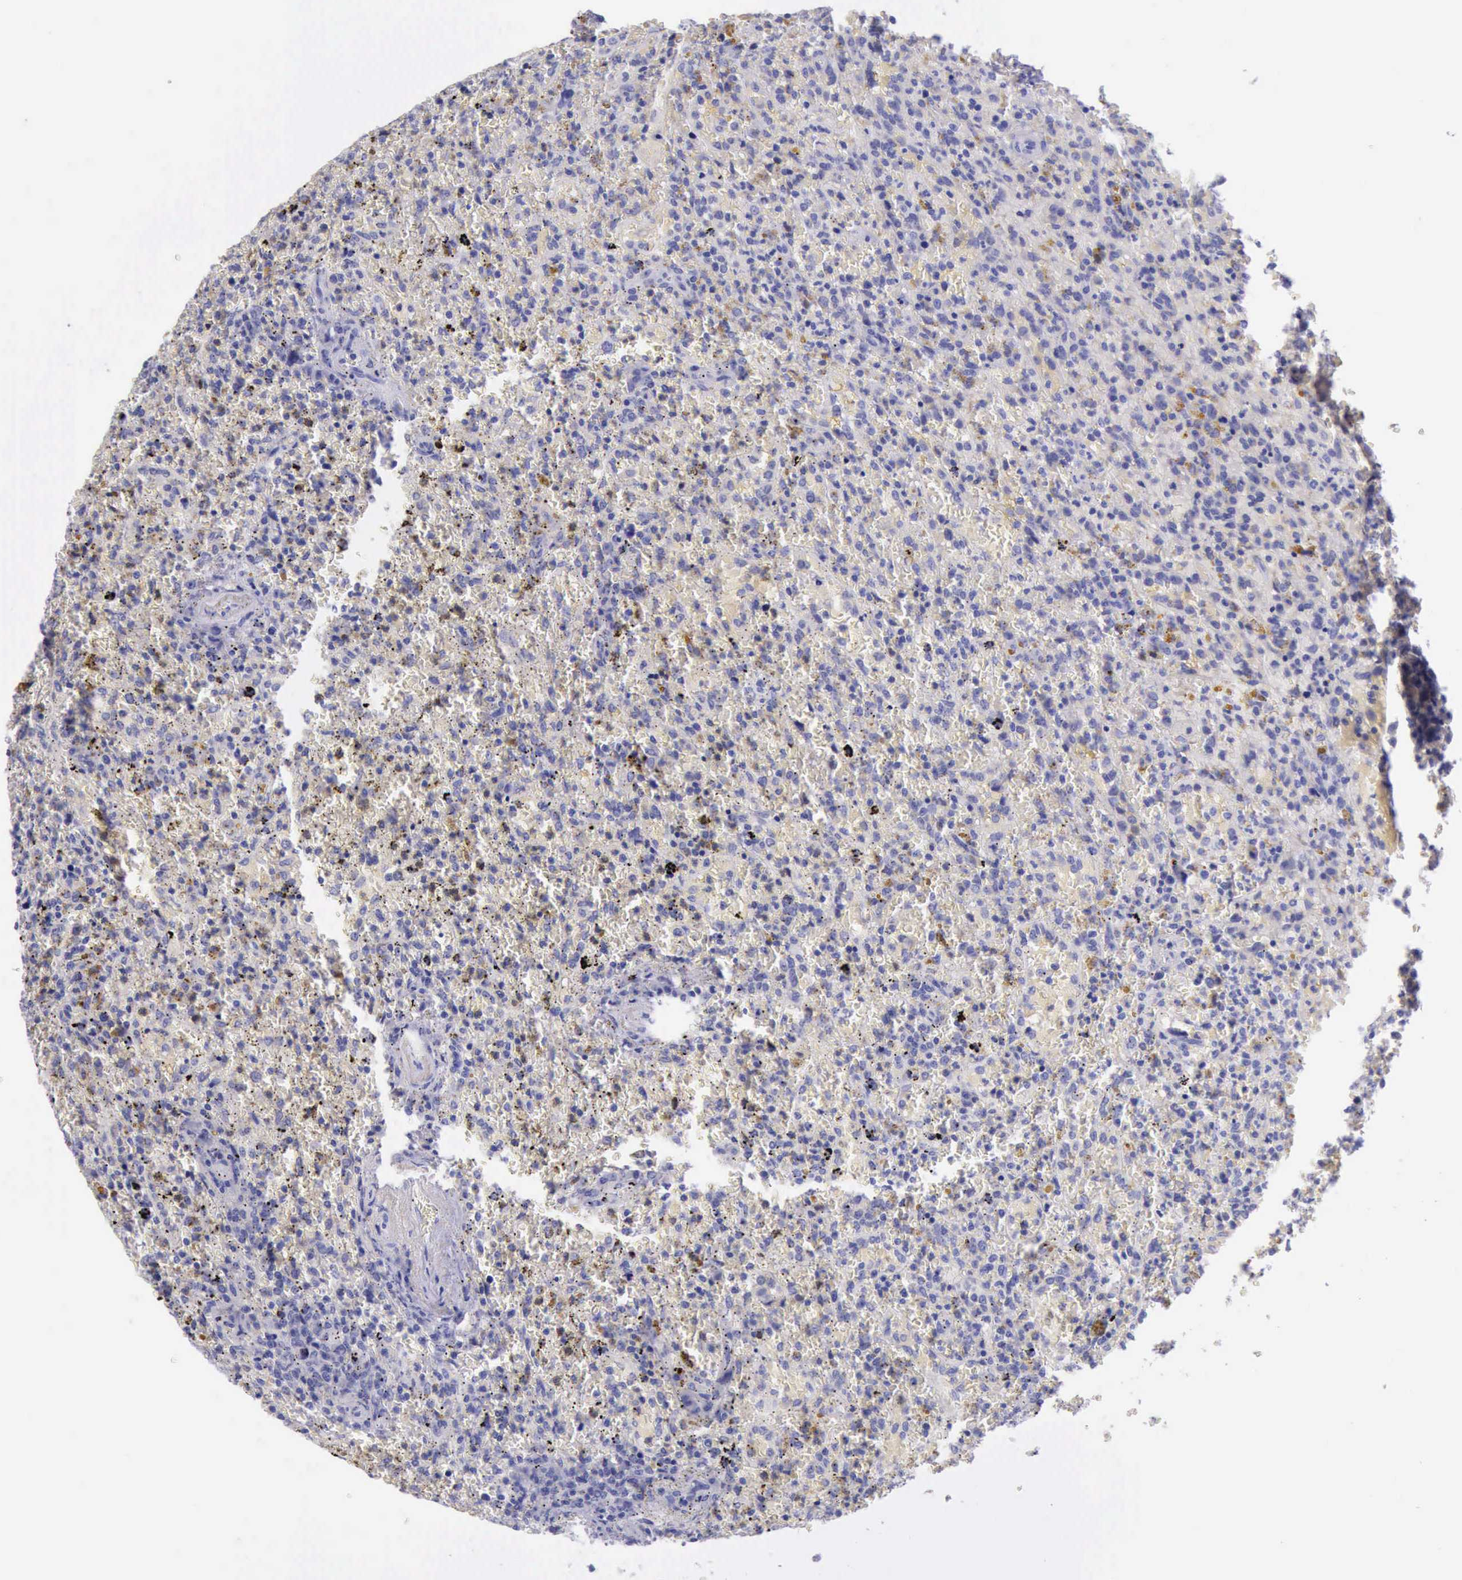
{"staining": {"intensity": "negative", "quantity": "none", "location": "none"}, "tissue": "lymphoma", "cell_type": "Tumor cells", "image_type": "cancer", "snomed": [{"axis": "morphology", "description": "Malignant lymphoma, non-Hodgkin's type, High grade"}, {"axis": "topography", "description": "Spleen"}, {"axis": "topography", "description": "Lymph node"}], "caption": "Tumor cells are negative for protein expression in human lymphoma.", "gene": "LRFN5", "patient": {"sex": "female", "age": 70}}